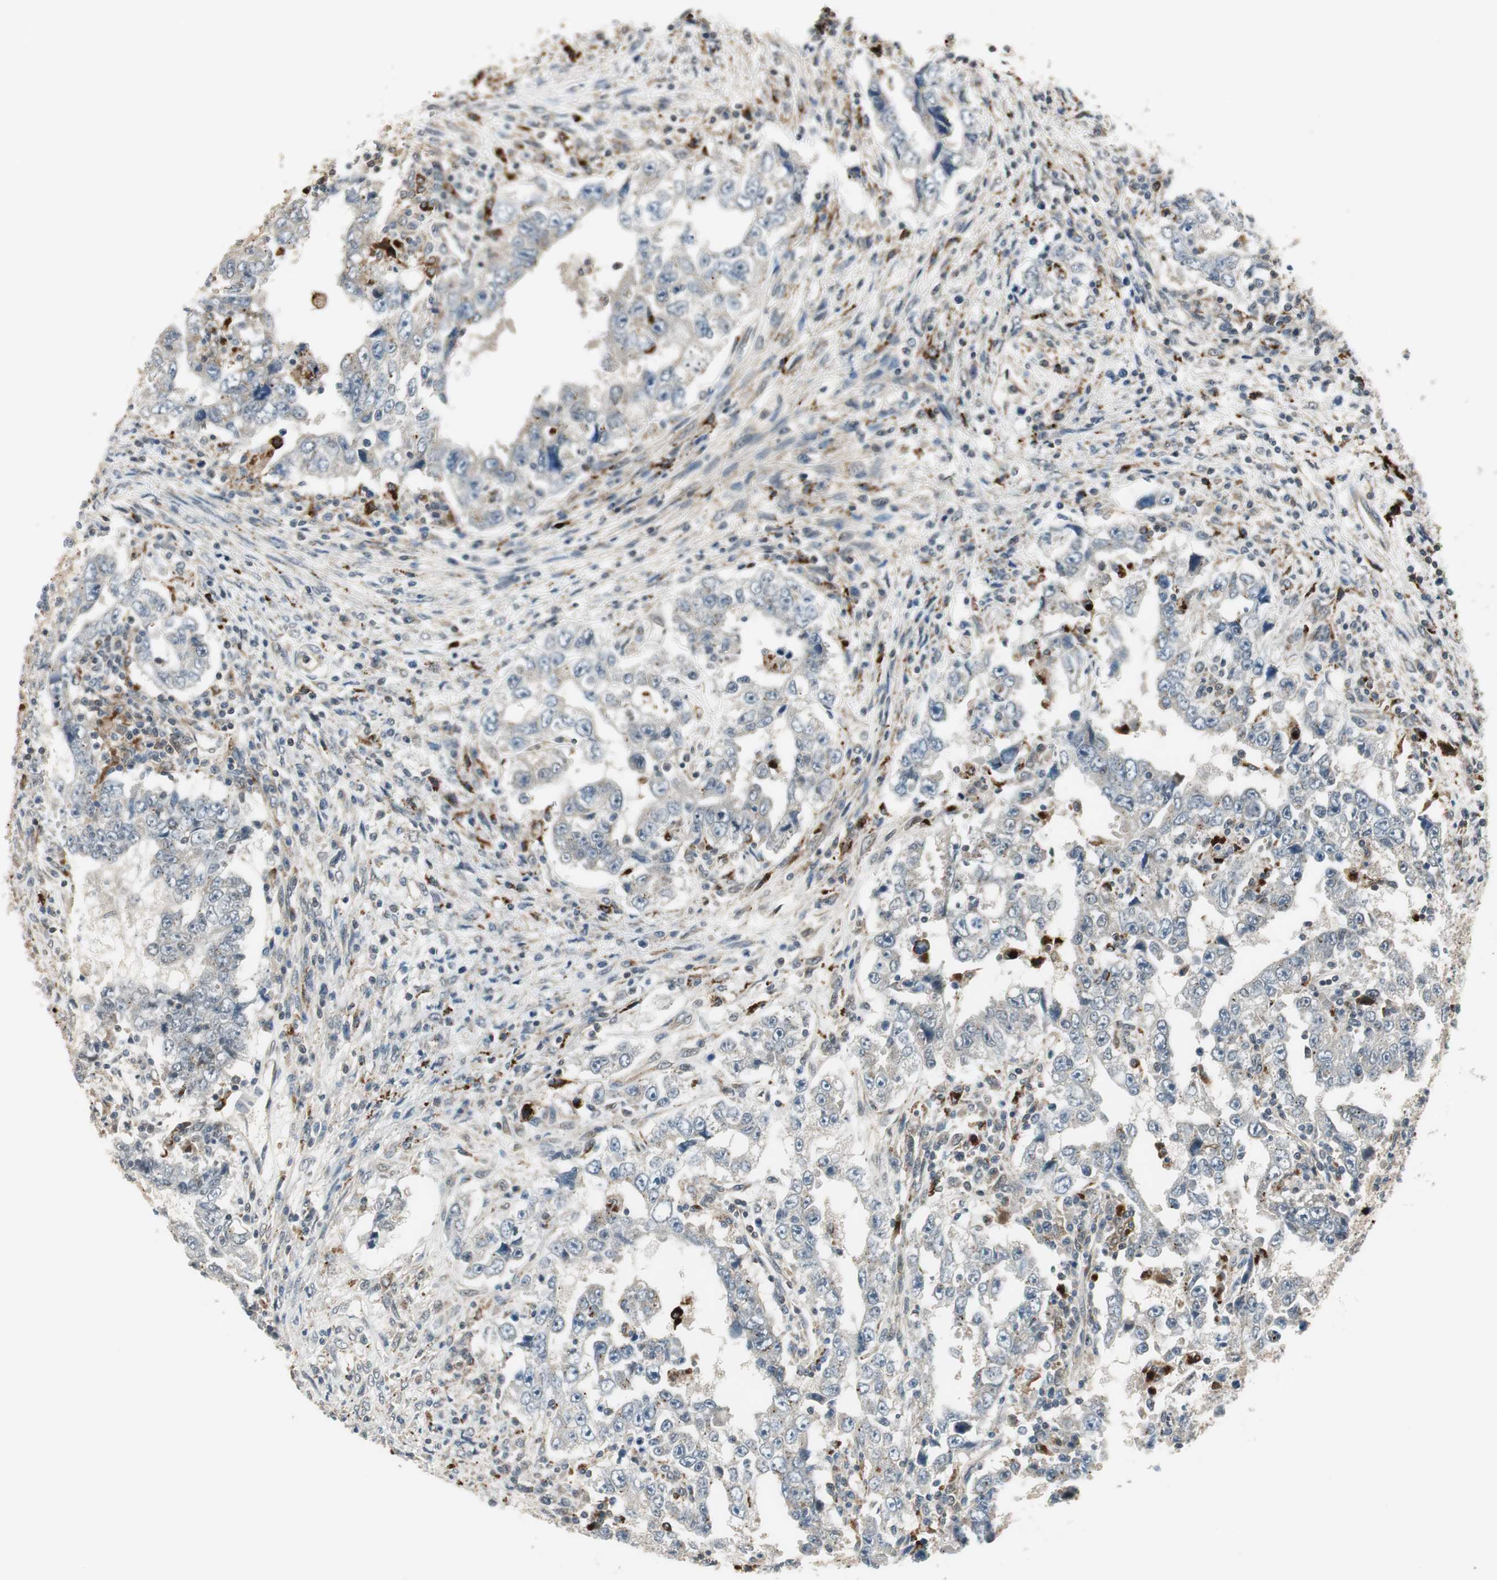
{"staining": {"intensity": "weak", "quantity": "25%-75%", "location": "cytoplasmic/membranous"}, "tissue": "testis cancer", "cell_type": "Tumor cells", "image_type": "cancer", "snomed": [{"axis": "morphology", "description": "Carcinoma, Embryonal, NOS"}, {"axis": "topography", "description": "Testis"}], "caption": "Testis cancer tissue reveals weak cytoplasmic/membranous positivity in approximately 25%-75% of tumor cells, visualized by immunohistochemistry.", "gene": "NCK1", "patient": {"sex": "male", "age": 26}}